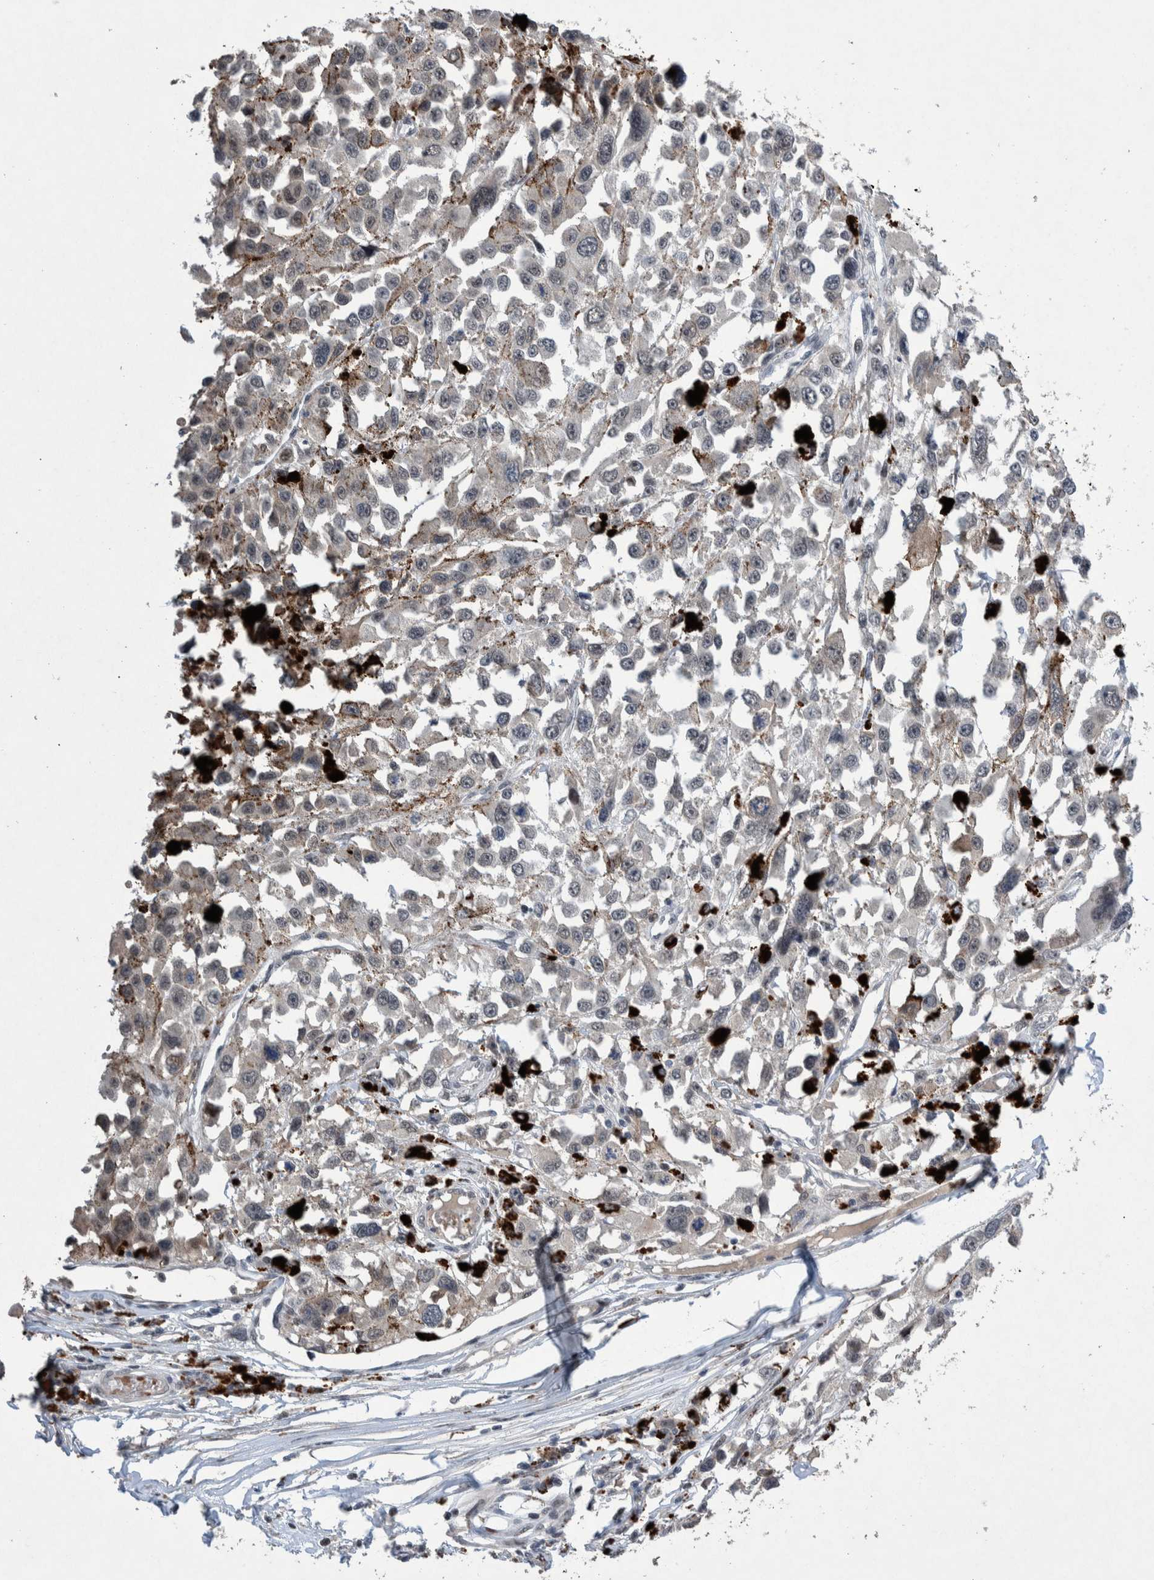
{"staining": {"intensity": "negative", "quantity": "none", "location": "none"}, "tissue": "melanoma", "cell_type": "Tumor cells", "image_type": "cancer", "snomed": [{"axis": "morphology", "description": "Malignant melanoma, Metastatic site"}, {"axis": "topography", "description": "Lymph node"}], "caption": "This is an immunohistochemistry (IHC) histopathology image of malignant melanoma (metastatic site). There is no staining in tumor cells.", "gene": "ESRP1", "patient": {"sex": "male", "age": 59}}